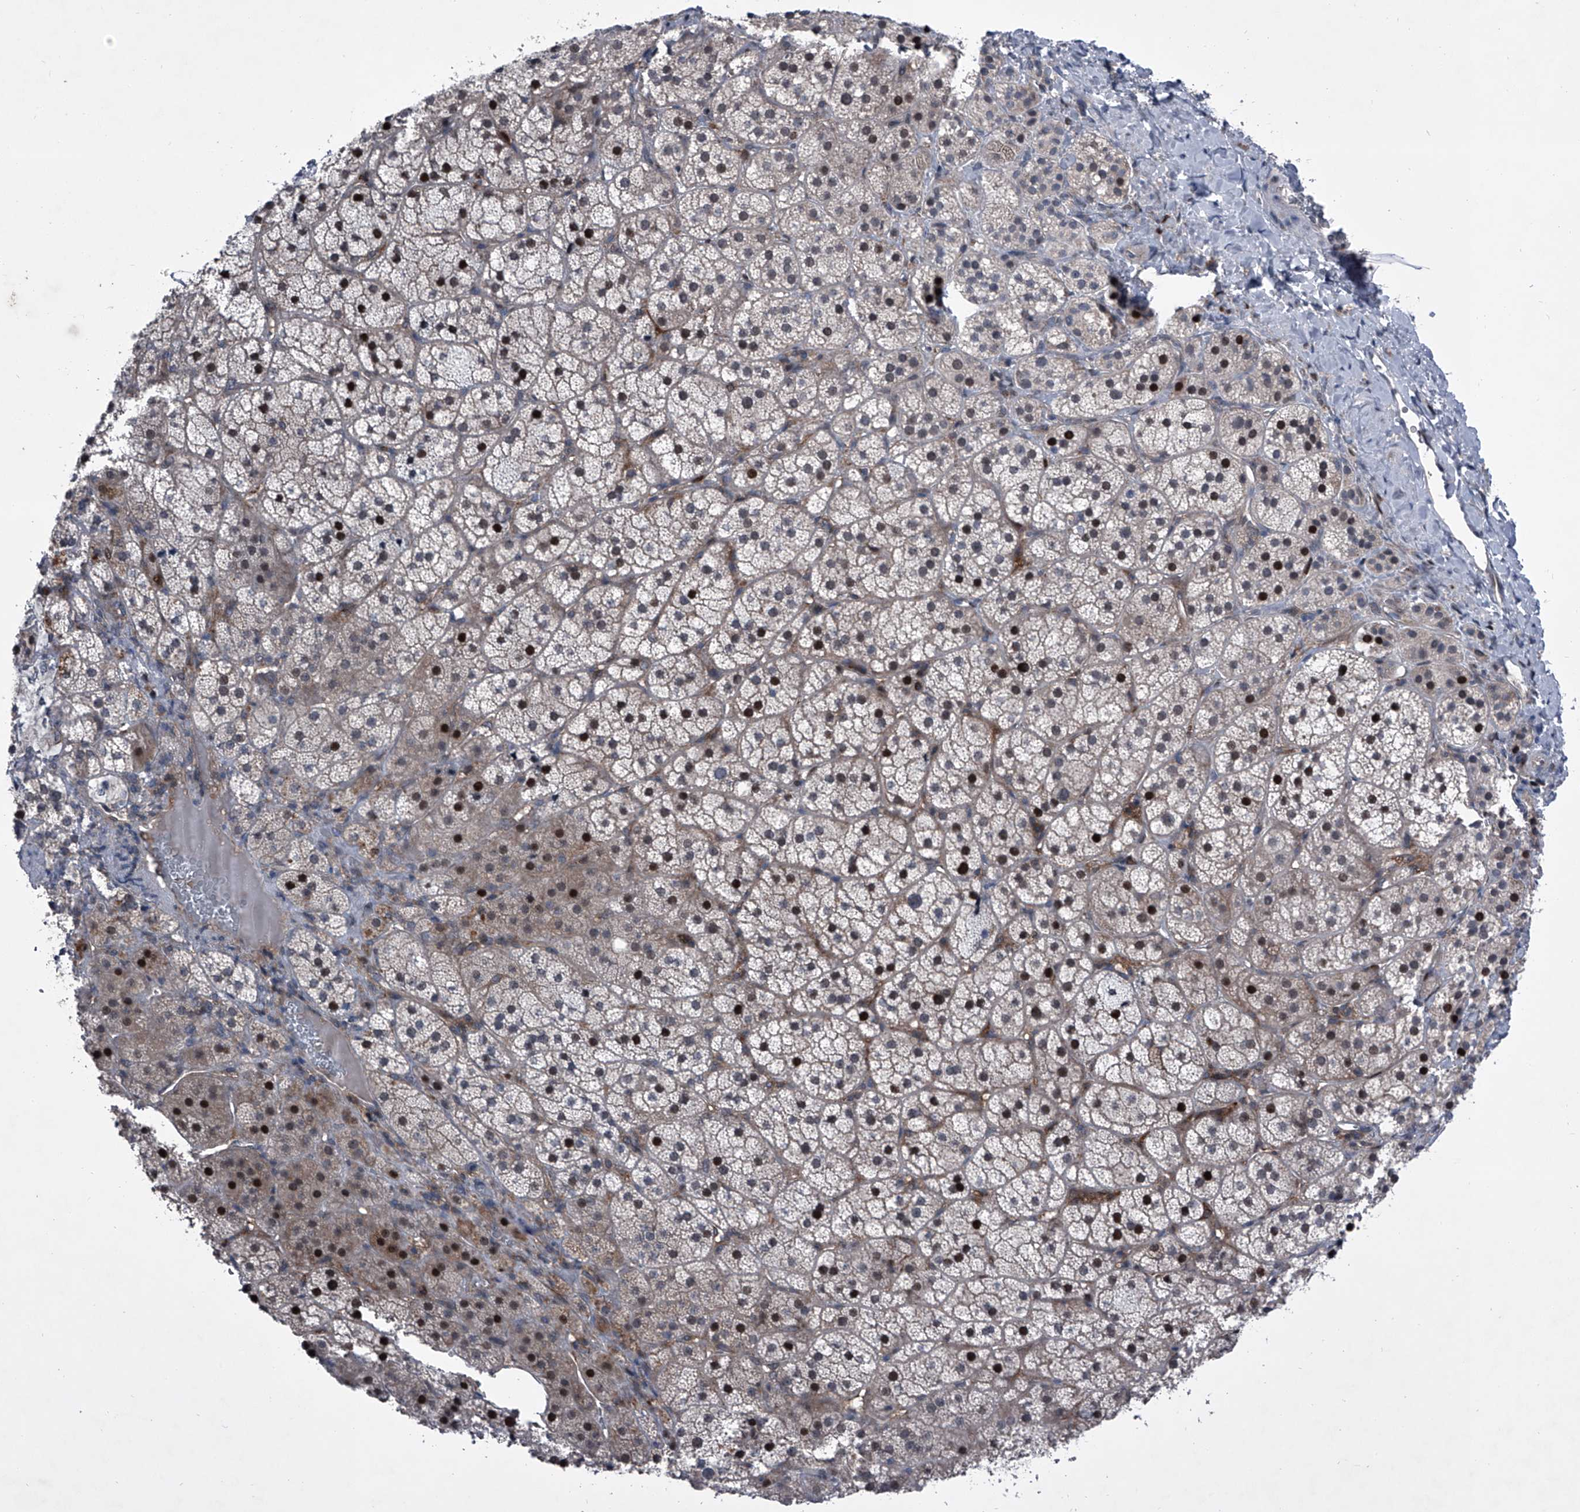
{"staining": {"intensity": "moderate", "quantity": "<25%", "location": "cytoplasmic/membranous,nuclear"}, "tissue": "adrenal gland", "cell_type": "Glandular cells", "image_type": "normal", "snomed": [{"axis": "morphology", "description": "Normal tissue, NOS"}, {"axis": "topography", "description": "Adrenal gland"}], "caption": "The immunohistochemical stain labels moderate cytoplasmic/membranous,nuclear expression in glandular cells of benign adrenal gland. (DAB IHC, brown staining for protein, blue staining for nuclei).", "gene": "ELK4", "patient": {"sex": "female", "age": 44}}